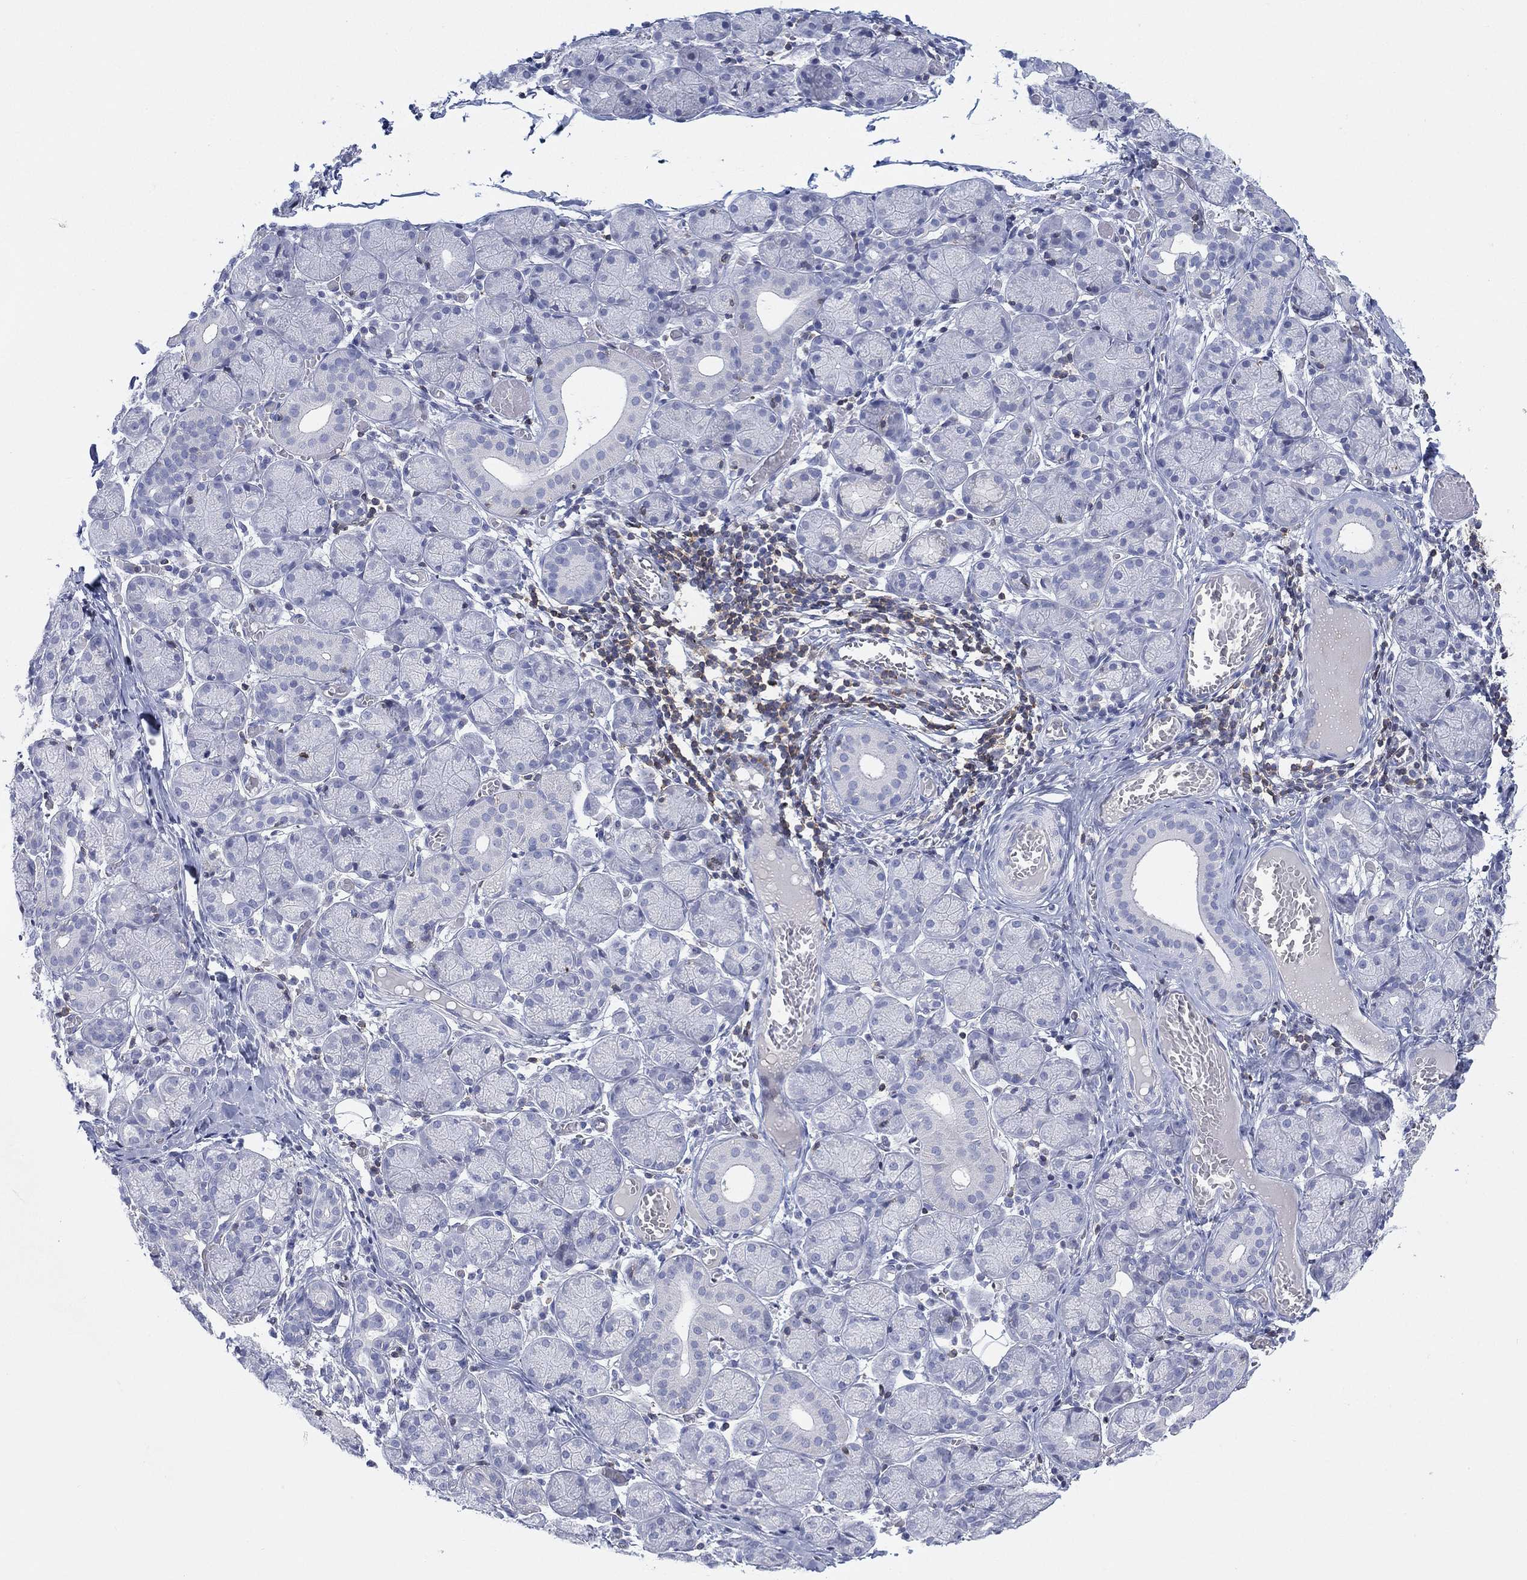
{"staining": {"intensity": "negative", "quantity": "none", "location": "none"}, "tissue": "salivary gland", "cell_type": "Glandular cells", "image_type": "normal", "snomed": [{"axis": "morphology", "description": "Normal tissue, NOS"}, {"axis": "topography", "description": "Salivary gland"}, {"axis": "topography", "description": "Peripheral nerve tissue"}], "caption": "This is a image of immunohistochemistry (IHC) staining of benign salivary gland, which shows no staining in glandular cells. Brightfield microscopy of immunohistochemistry (IHC) stained with DAB (brown) and hematoxylin (blue), captured at high magnification.", "gene": "SEPTIN1", "patient": {"sex": "female", "age": 24}}